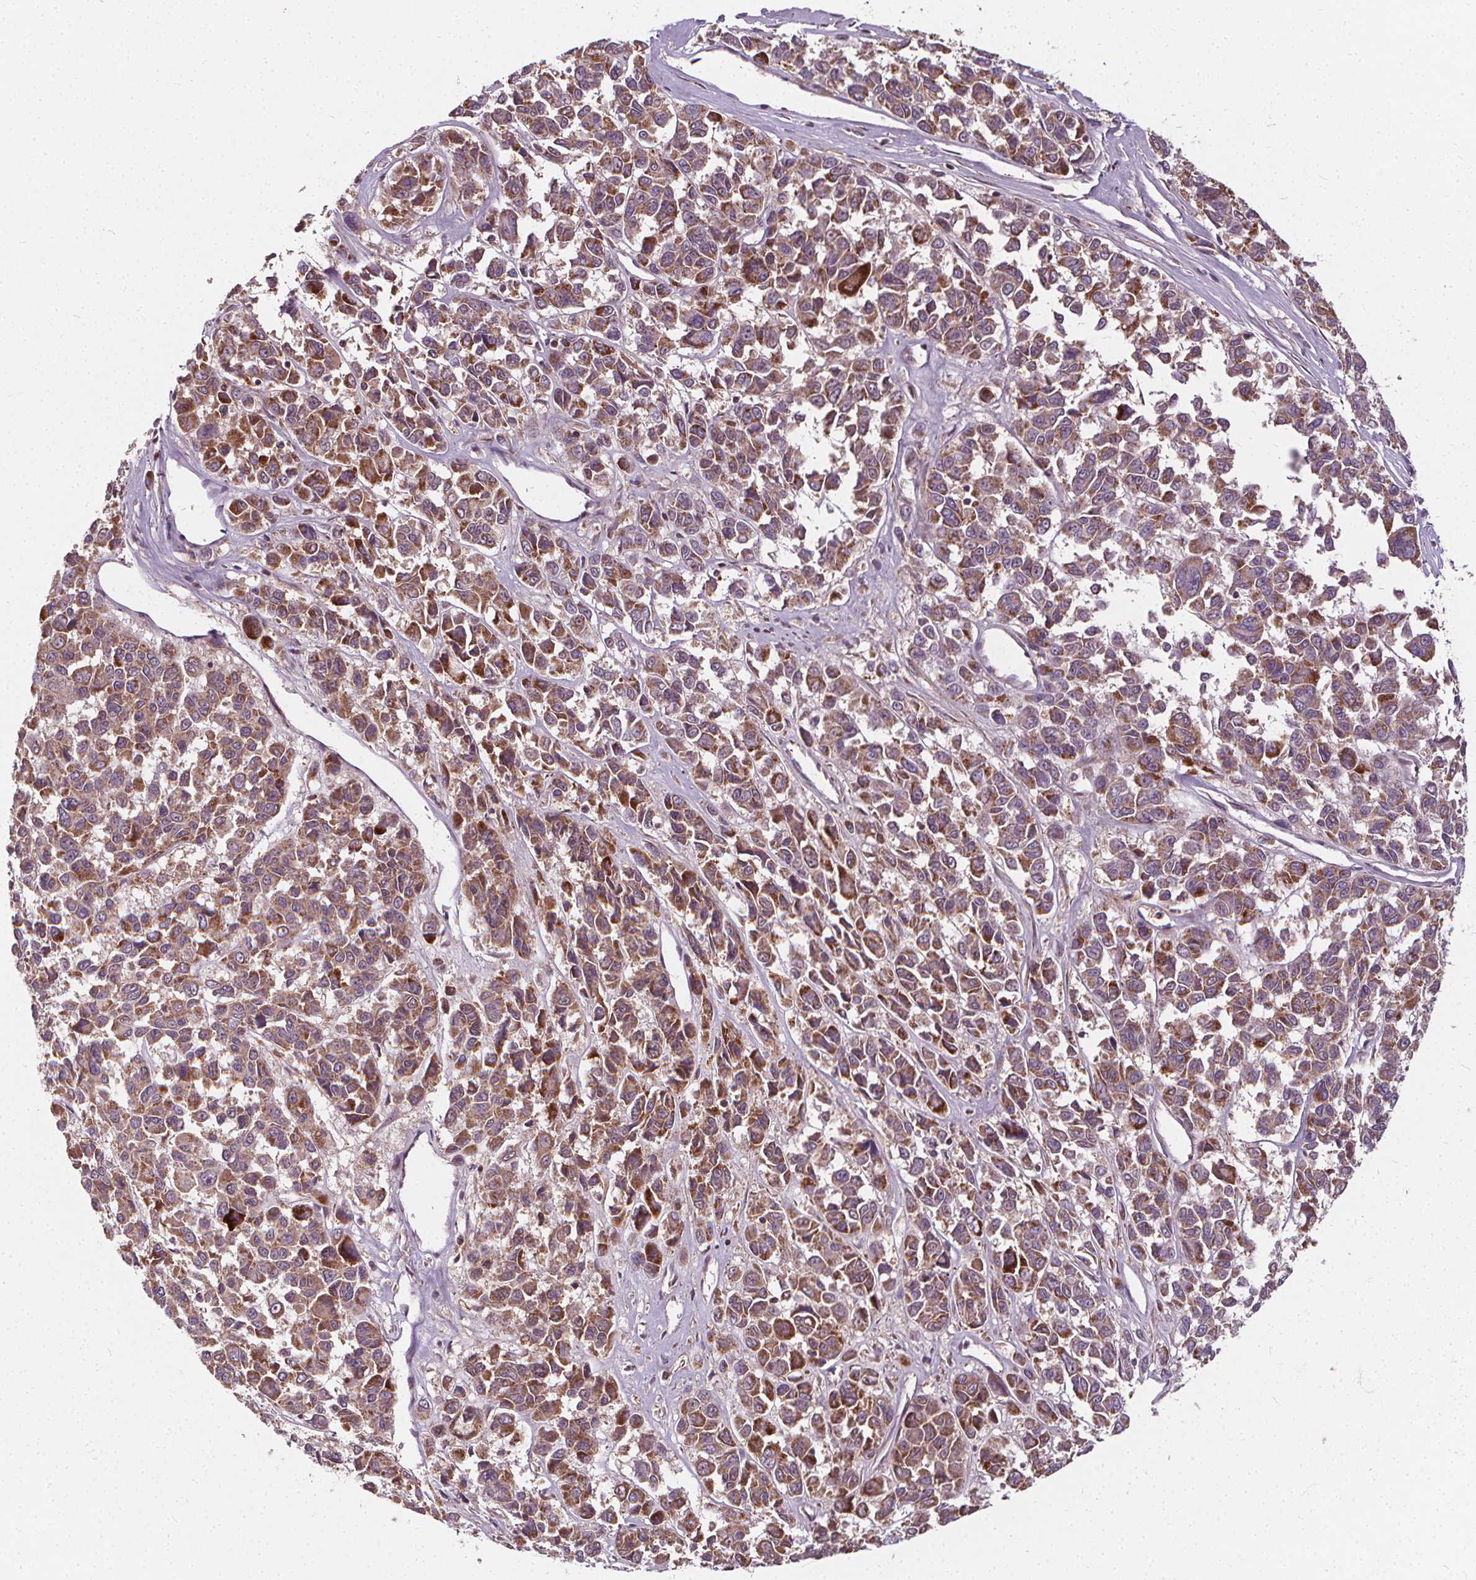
{"staining": {"intensity": "moderate", "quantity": ">75%", "location": "cytoplasmic/membranous"}, "tissue": "melanoma", "cell_type": "Tumor cells", "image_type": "cancer", "snomed": [{"axis": "morphology", "description": "Malignant melanoma, NOS"}, {"axis": "topography", "description": "Skin"}], "caption": "The micrograph shows immunohistochemical staining of malignant melanoma. There is moderate cytoplasmic/membranous positivity is appreciated in approximately >75% of tumor cells. (DAB IHC, brown staining for protein, blue staining for nuclei).", "gene": "ORAI2", "patient": {"sex": "female", "age": 66}}